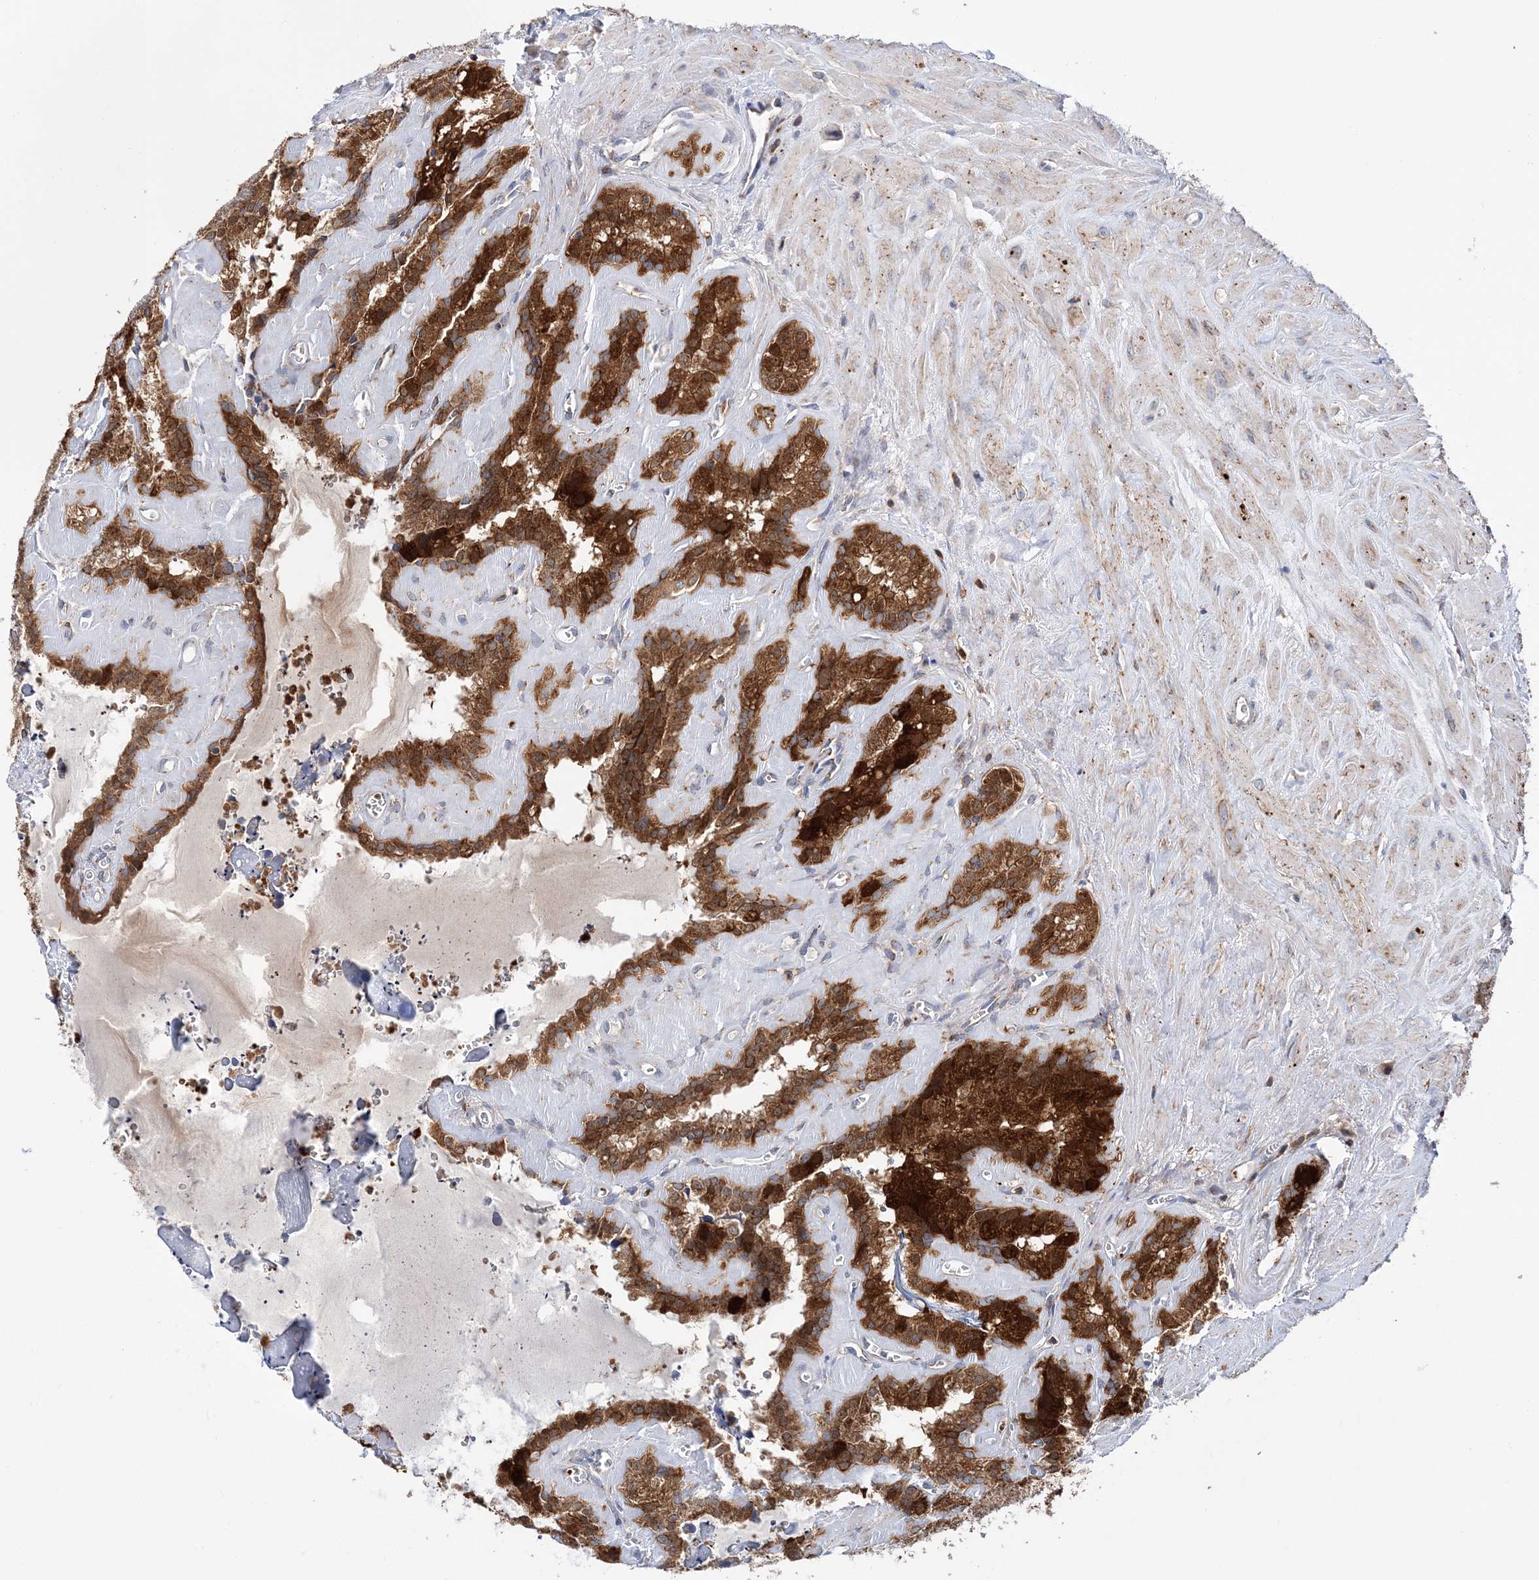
{"staining": {"intensity": "strong", "quantity": ">75%", "location": "cytoplasmic/membranous"}, "tissue": "seminal vesicle", "cell_type": "Glandular cells", "image_type": "normal", "snomed": [{"axis": "morphology", "description": "Normal tissue, NOS"}, {"axis": "topography", "description": "Prostate"}, {"axis": "topography", "description": "Seminal veicle"}], "caption": "Glandular cells exhibit high levels of strong cytoplasmic/membranous positivity in about >75% of cells in normal human seminal vesicle.", "gene": "TTC32", "patient": {"sex": "male", "age": 59}}